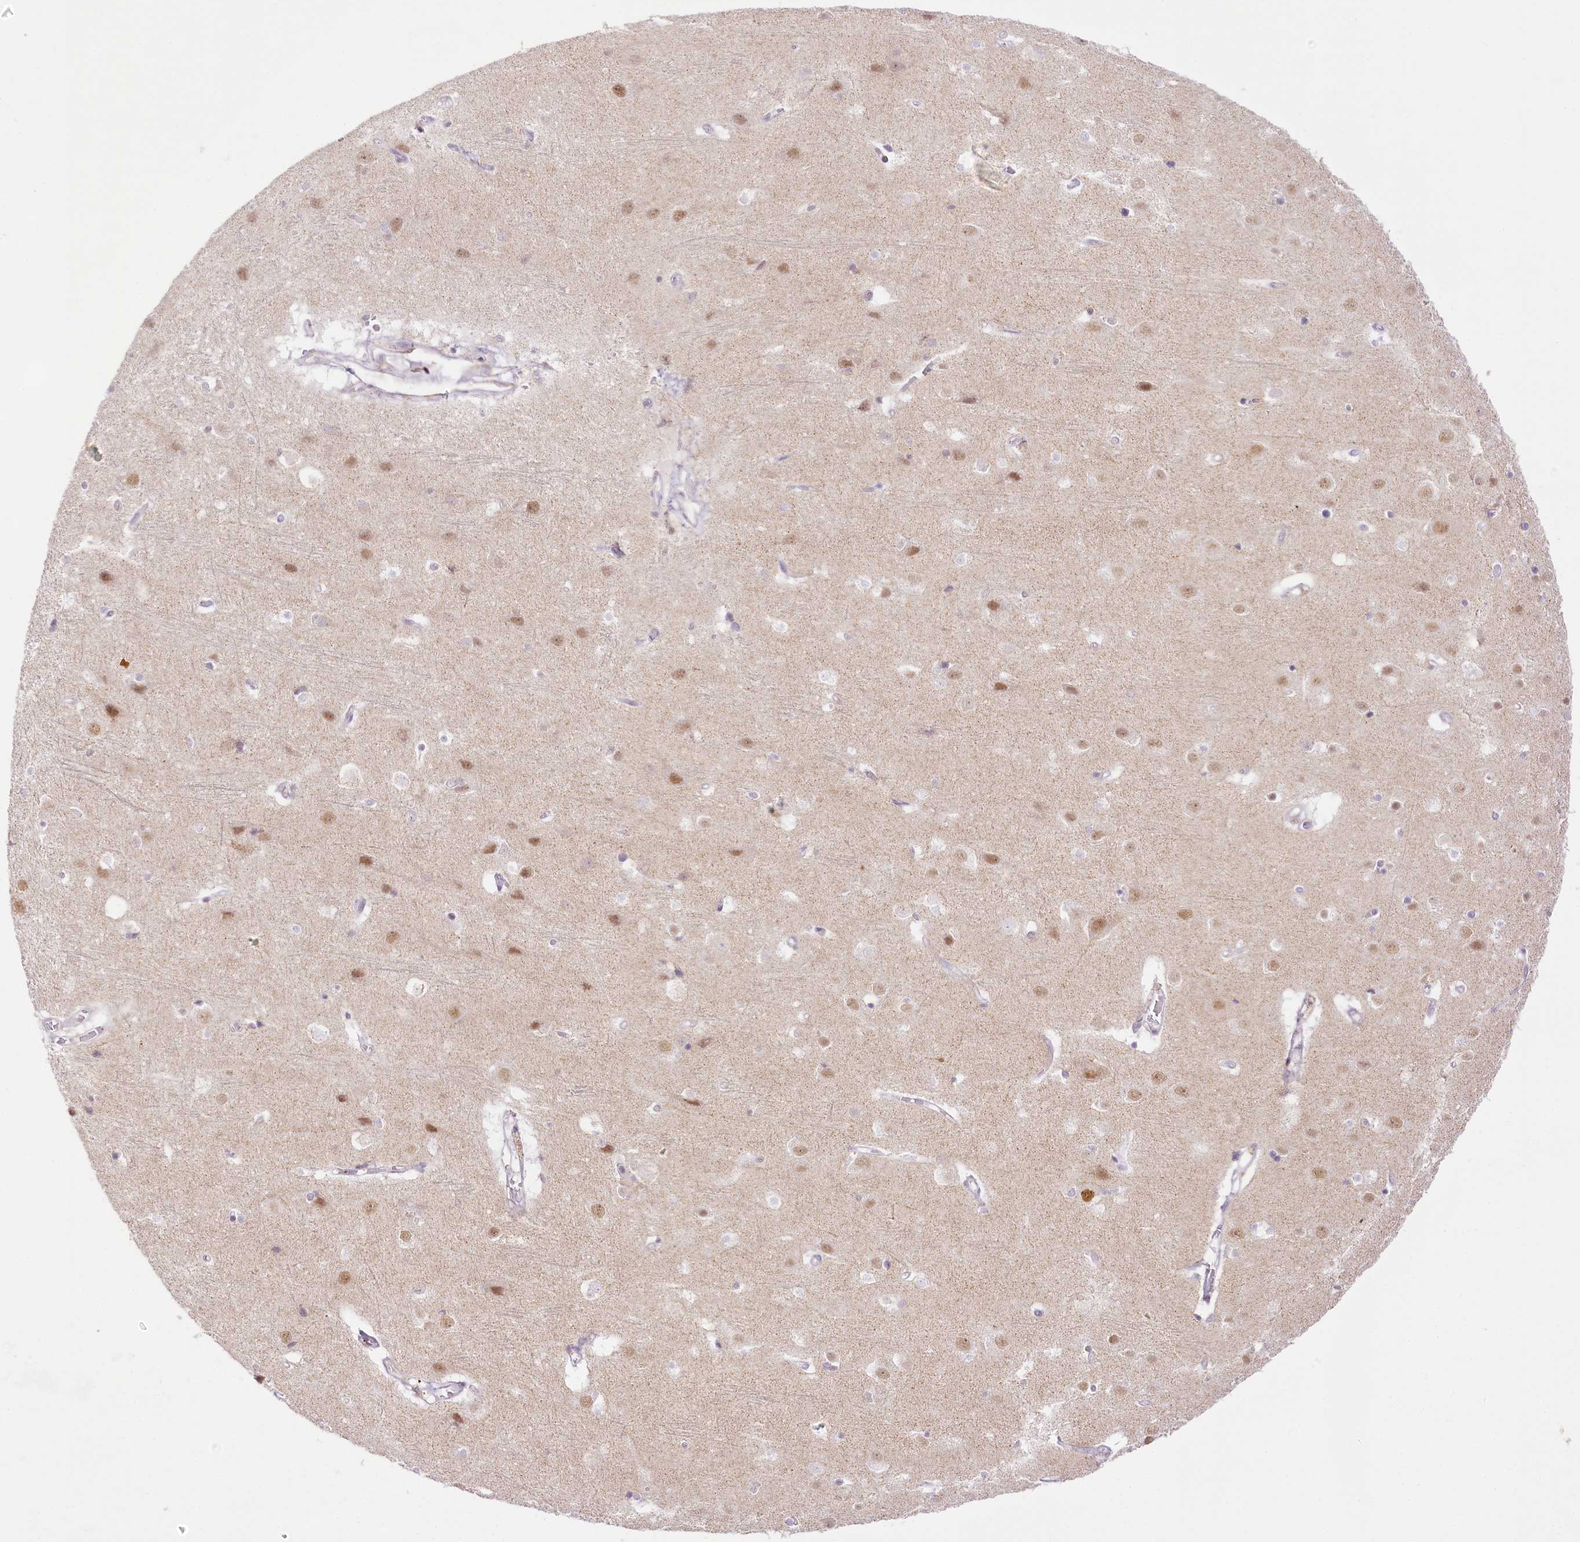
{"staining": {"intensity": "negative", "quantity": "none", "location": "none"}, "tissue": "cerebral cortex", "cell_type": "Endothelial cells", "image_type": "normal", "snomed": [{"axis": "morphology", "description": "Normal tissue, NOS"}, {"axis": "topography", "description": "Cerebral cortex"}], "caption": "This is a photomicrograph of immunohistochemistry (IHC) staining of benign cerebral cortex, which shows no expression in endothelial cells. (DAB immunohistochemistry with hematoxylin counter stain).", "gene": "CCDC30", "patient": {"sex": "male", "age": 54}}